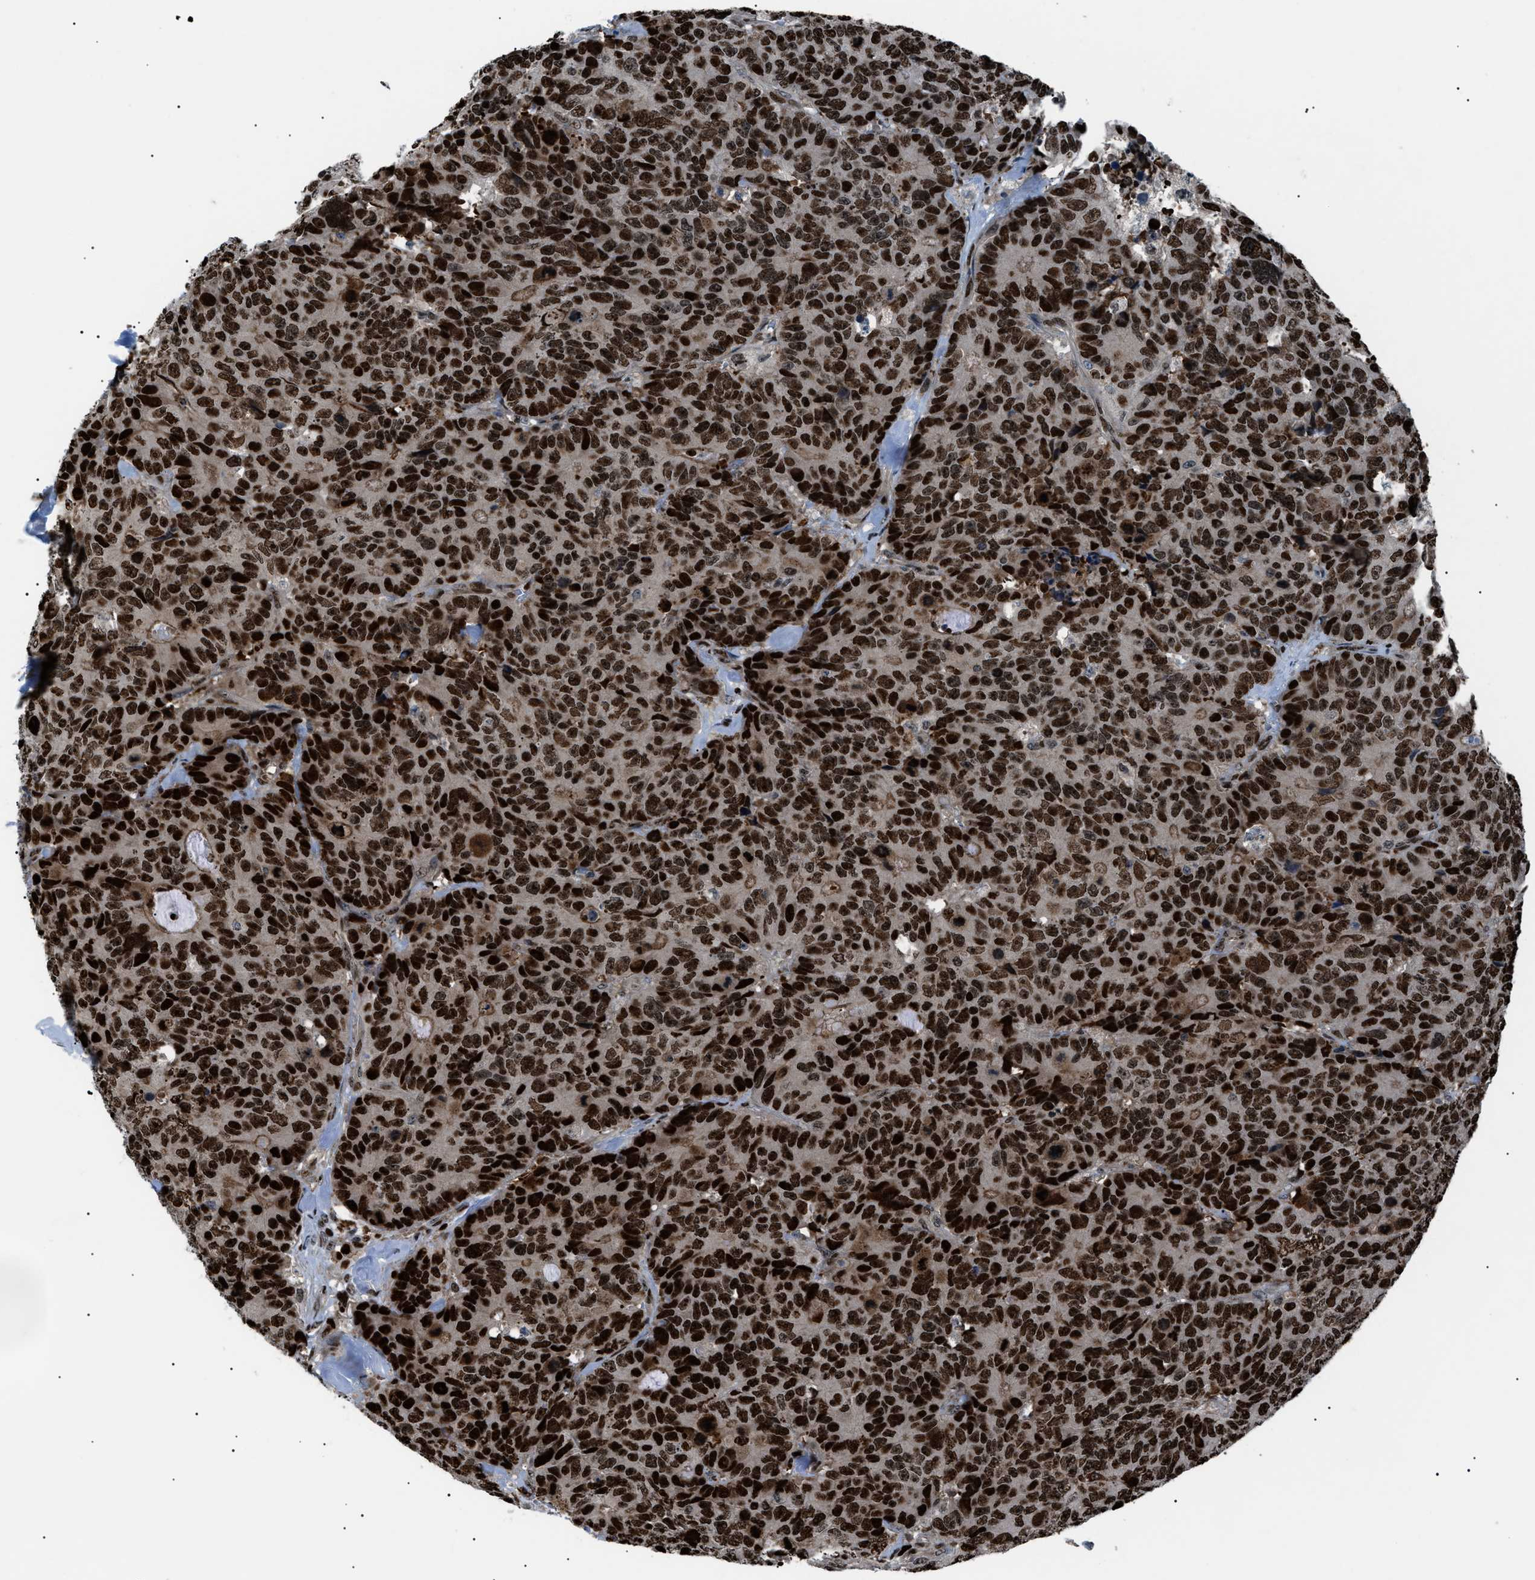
{"staining": {"intensity": "strong", "quantity": ">75%", "location": "nuclear"}, "tissue": "colorectal cancer", "cell_type": "Tumor cells", "image_type": "cancer", "snomed": [{"axis": "morphology", "description": "Adenocarcinoma, NOS"}, {"axis": "topography", "description": "Colon"}], "caption": "An image of colorectal adenocarcinoma stained for a protein exhibits strong nuclear brown staining in tumor cells.", "gene": "PRKX", "patient": {"sex": "female", "age": 86}}